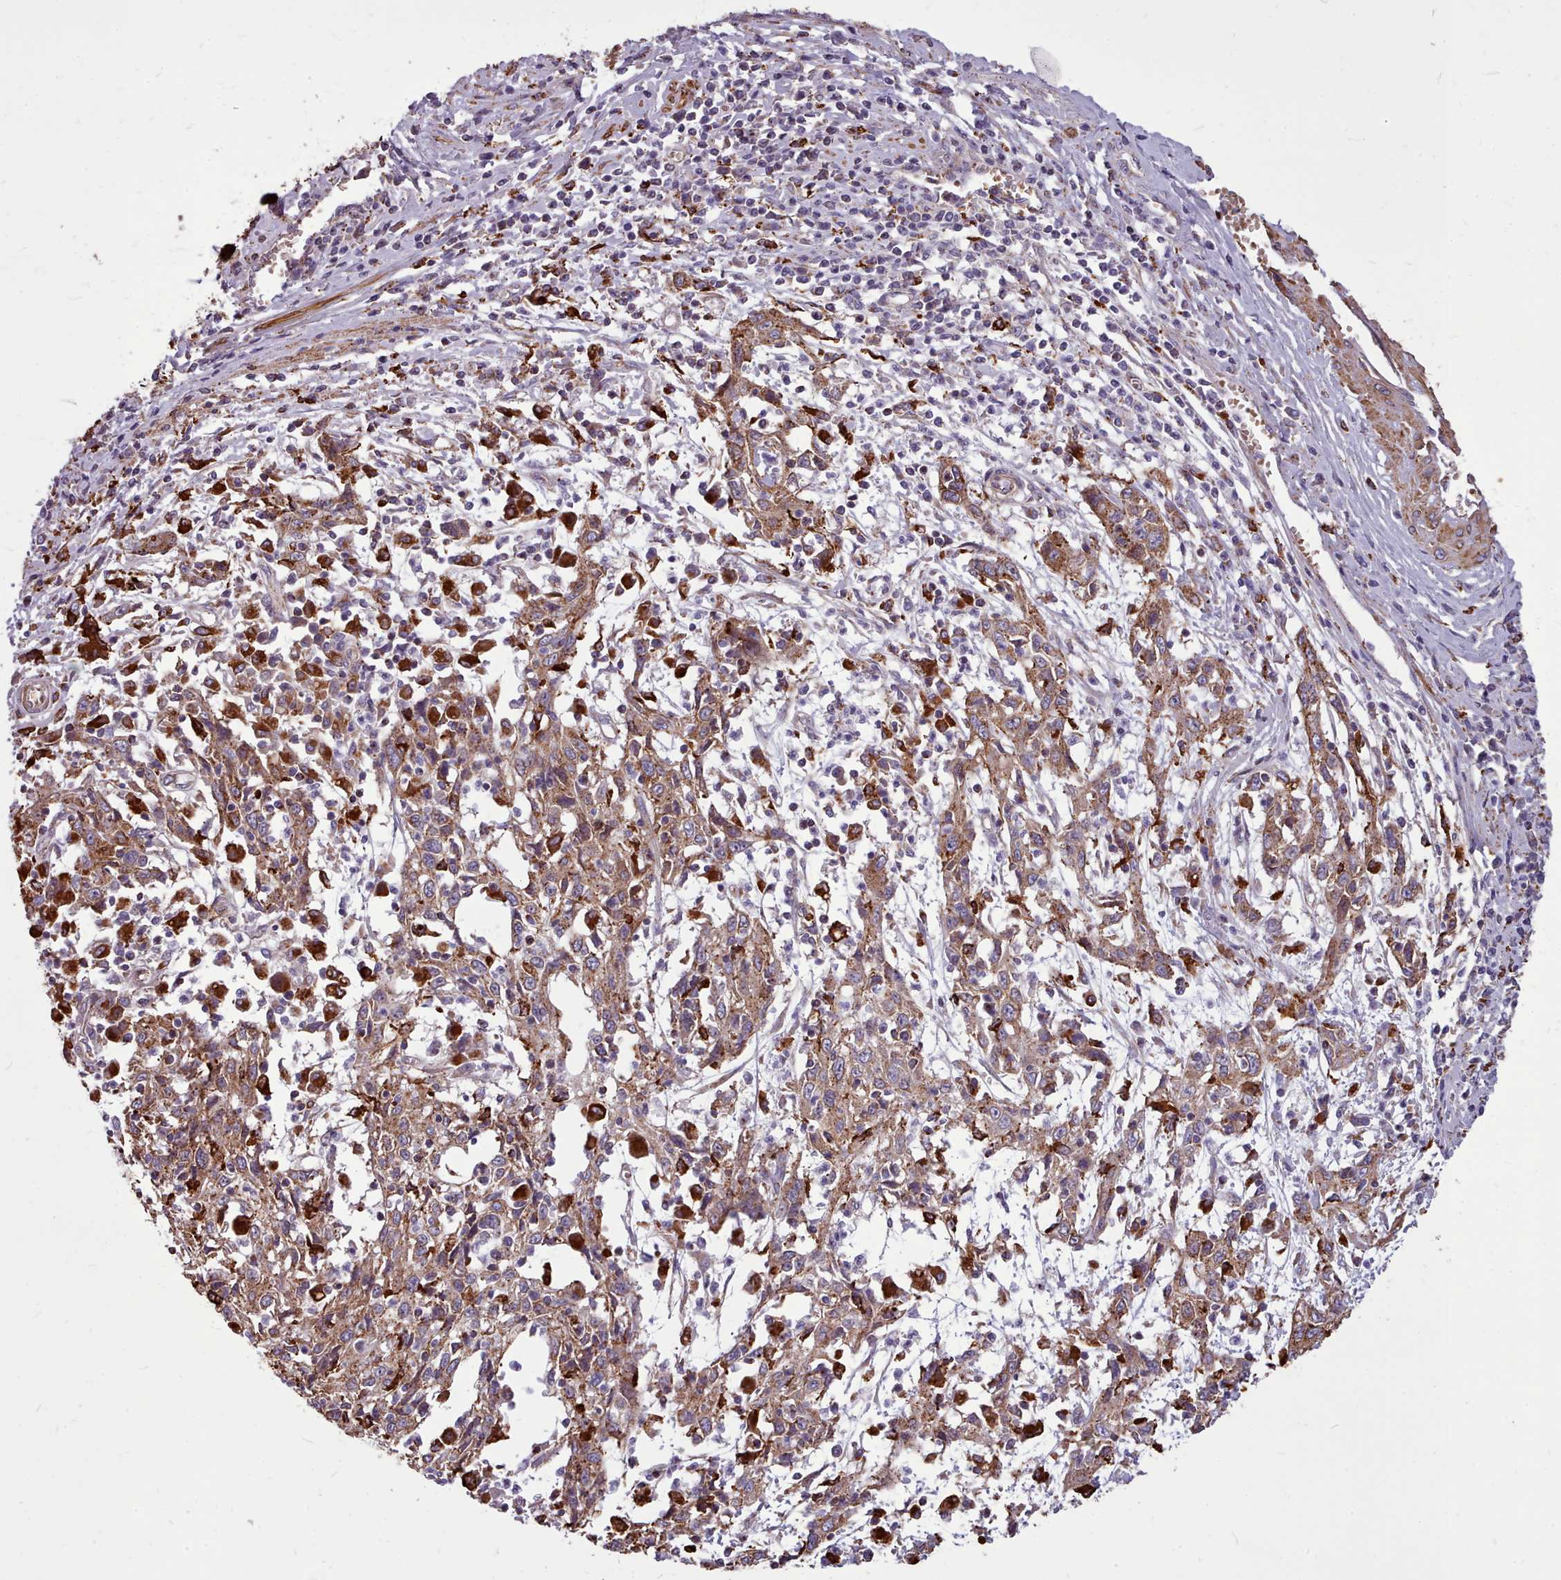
{"staining": {"intensity": "moderate", "quantity": ">75%", "location": "cytoplasmic/membranous"}, "tissue": "cervical cancer", "cell_type": "Tumor cells", "image_type": "cancer", "snomed": [{"axis": "morphology", "description": "Squamous cell carcinoma, NOS"}, {"axis": "topography", "description": "Cervix"}], "caption": "Immunohistochemistry (IHC) photomicrograph of human cervical squamous cell carcinoma stained for a protein (brown), which shows medium levels of moderate cytoplasmic/membranous positivity in about >75% of tumor cells.", "gene": "PACSIN3", "patient": {"sex": "female", "age": 46}}